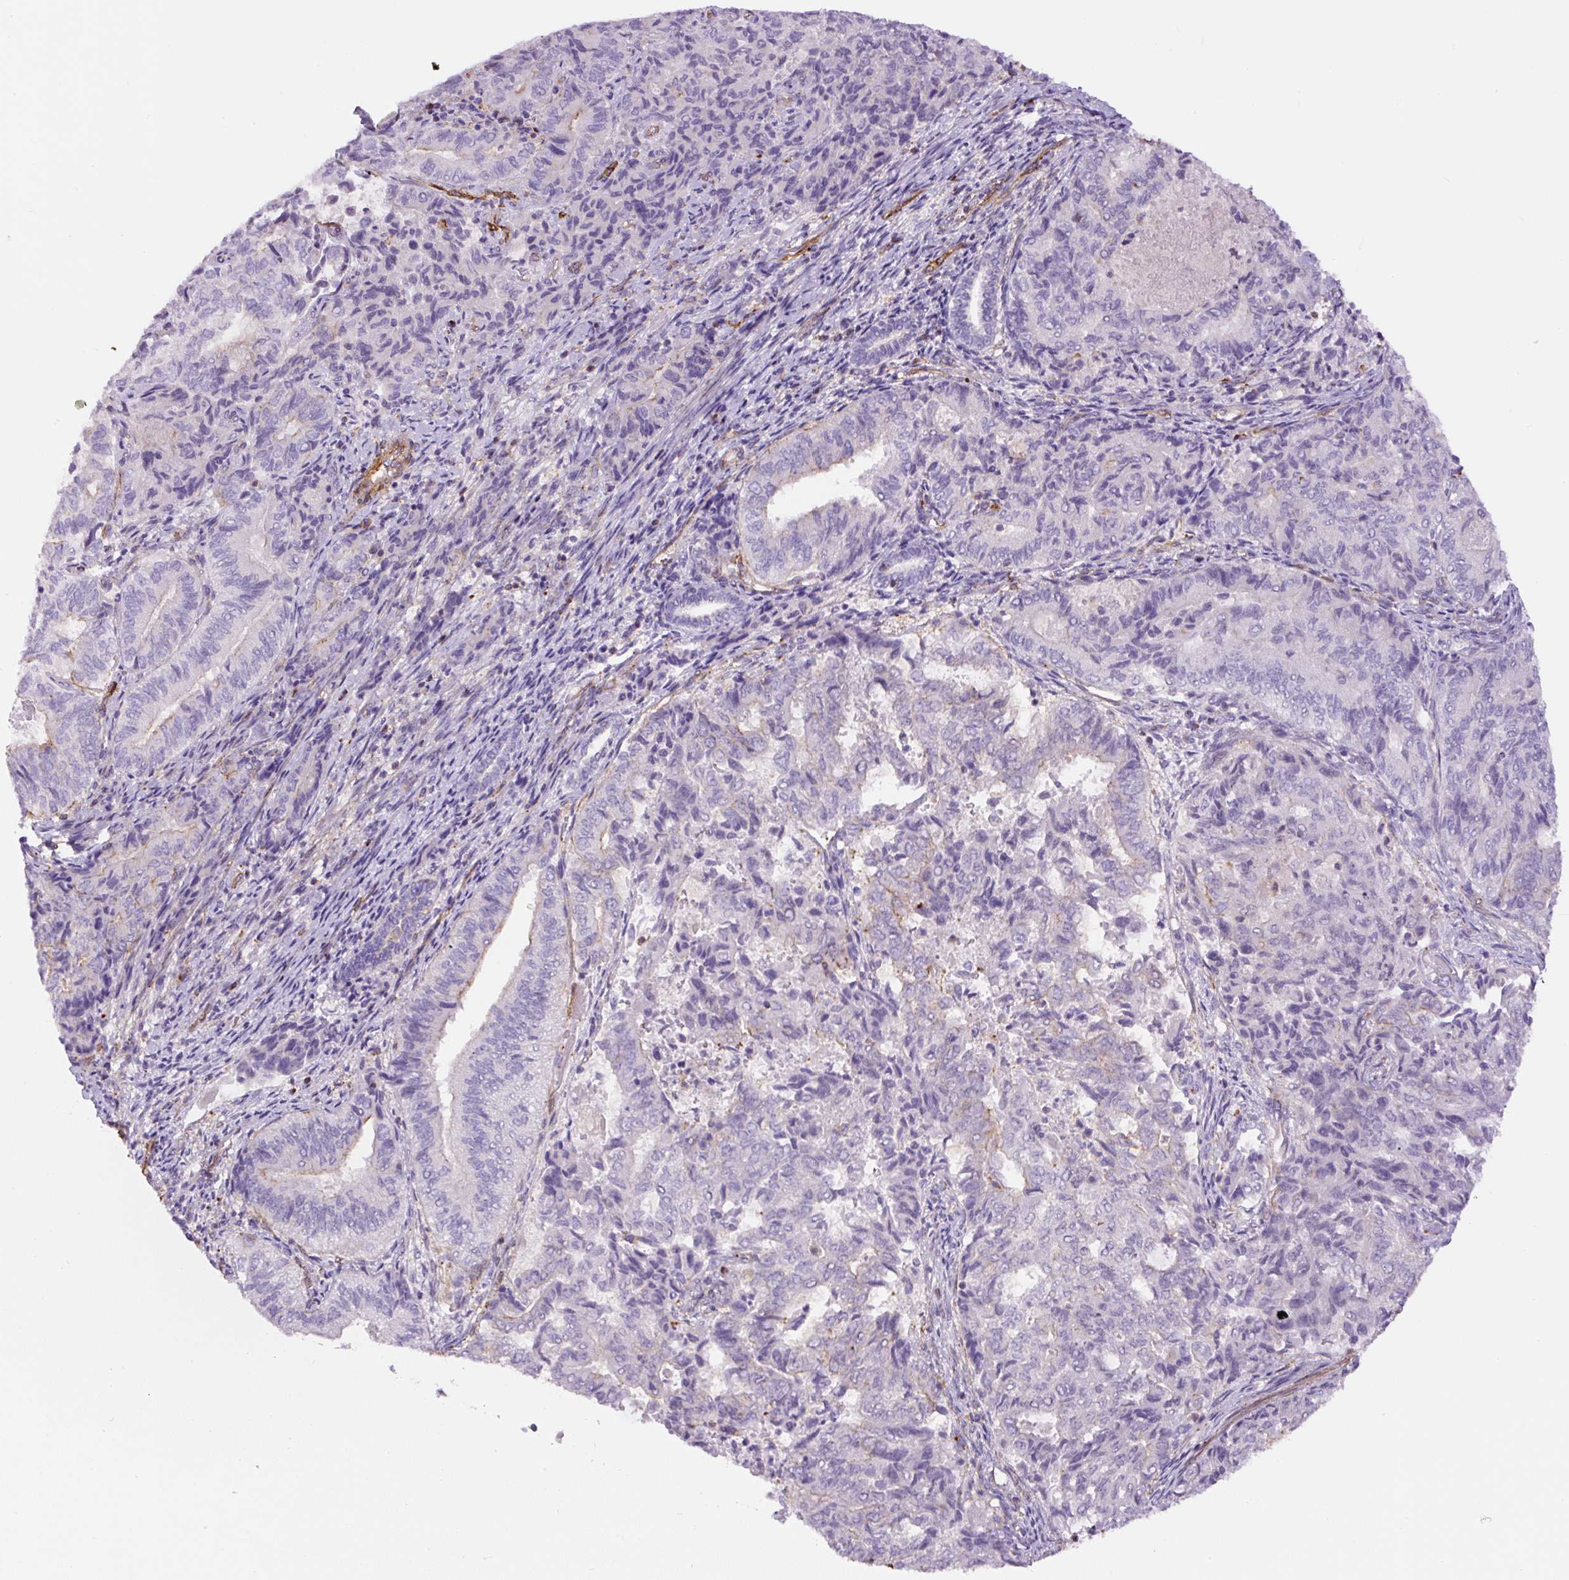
{"staining": {"intensity": "weak", "quantity": "<25%", "location": "cytoplasmic/membranous"}, "tissue": "endometrial cancer", "cell_type": "Tumor cells", "image_type": "cancer", "snomed": [{"axis": "morphology", "description": "Adenocarcinoma, NOS"}, {"axis": "topography", "description": "Endometrium"}], "caption": "Immunohistochemistry (IHC) photomicrograph of neoplastic tissue: endometrial adenocarcinoma stained with DAB reveals no significant protein positivity in tumor cells. Nuclei are stained in blue.", "gene": "B3GALT5", "patient": {"sex": "female", "age": 80}}